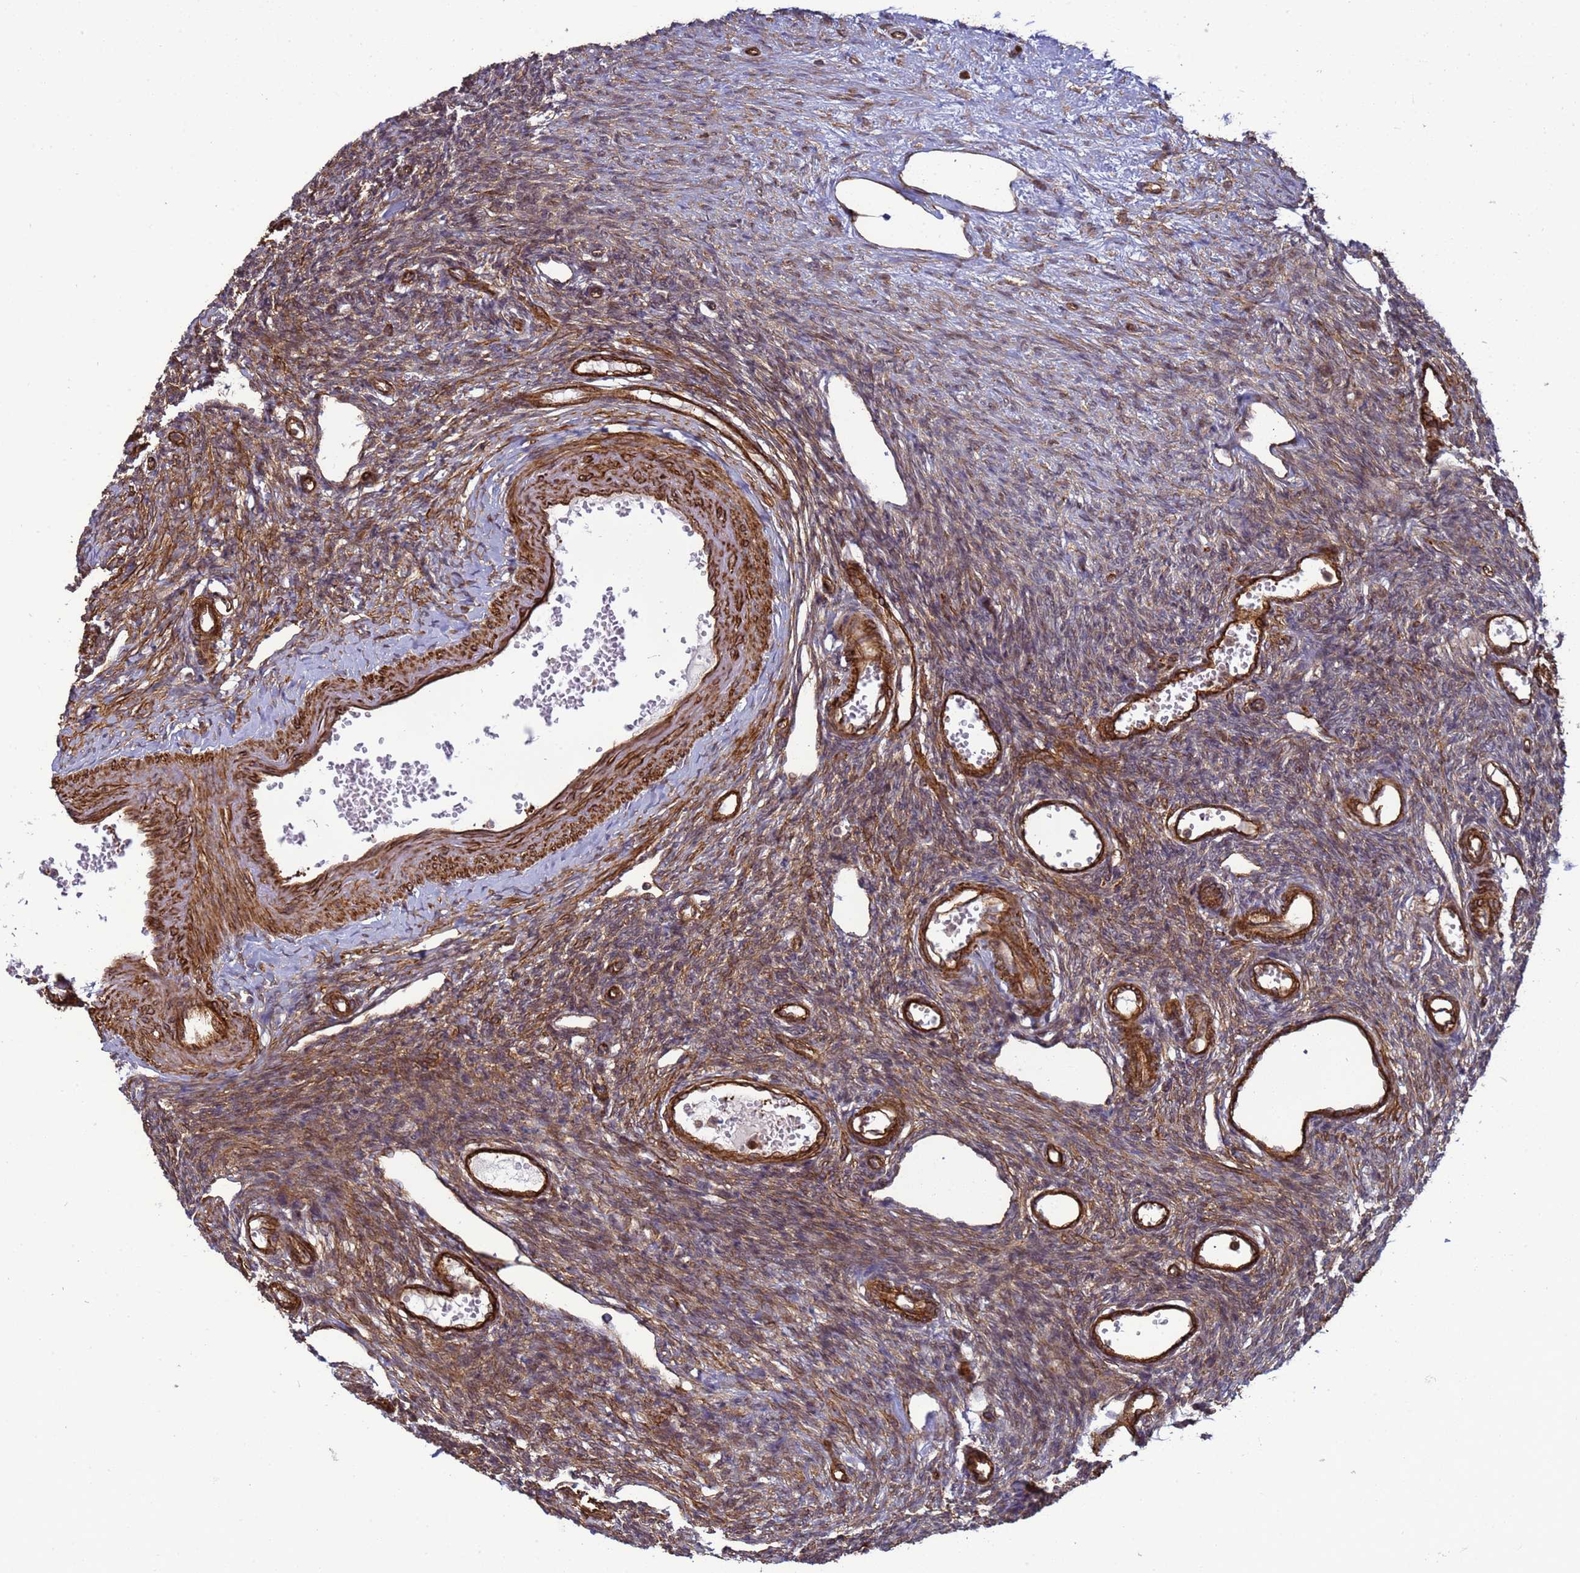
{"staining": {"intensity": "strong", "quantity": ">75%", "location": "cytoplasmic/membranous"}, "tissue": "ovary", "cell_type": "Follicle cells", "image_type": "normal", "snomed": [{"axis": "morphology", "description": "Normal tissue, NOS"}, {"axis": "morphology", "description": "Cyst, NOS"}, {"axis": "topography", "description": "Ovary"}], "caption": "IHC of unremarkable ovary exhibits high levels of strong cytoplasmic/membranous expression in about >75% of follicle cells.", "gene": "CNOT1", "patient": {"sex": "female", "age": 33}}